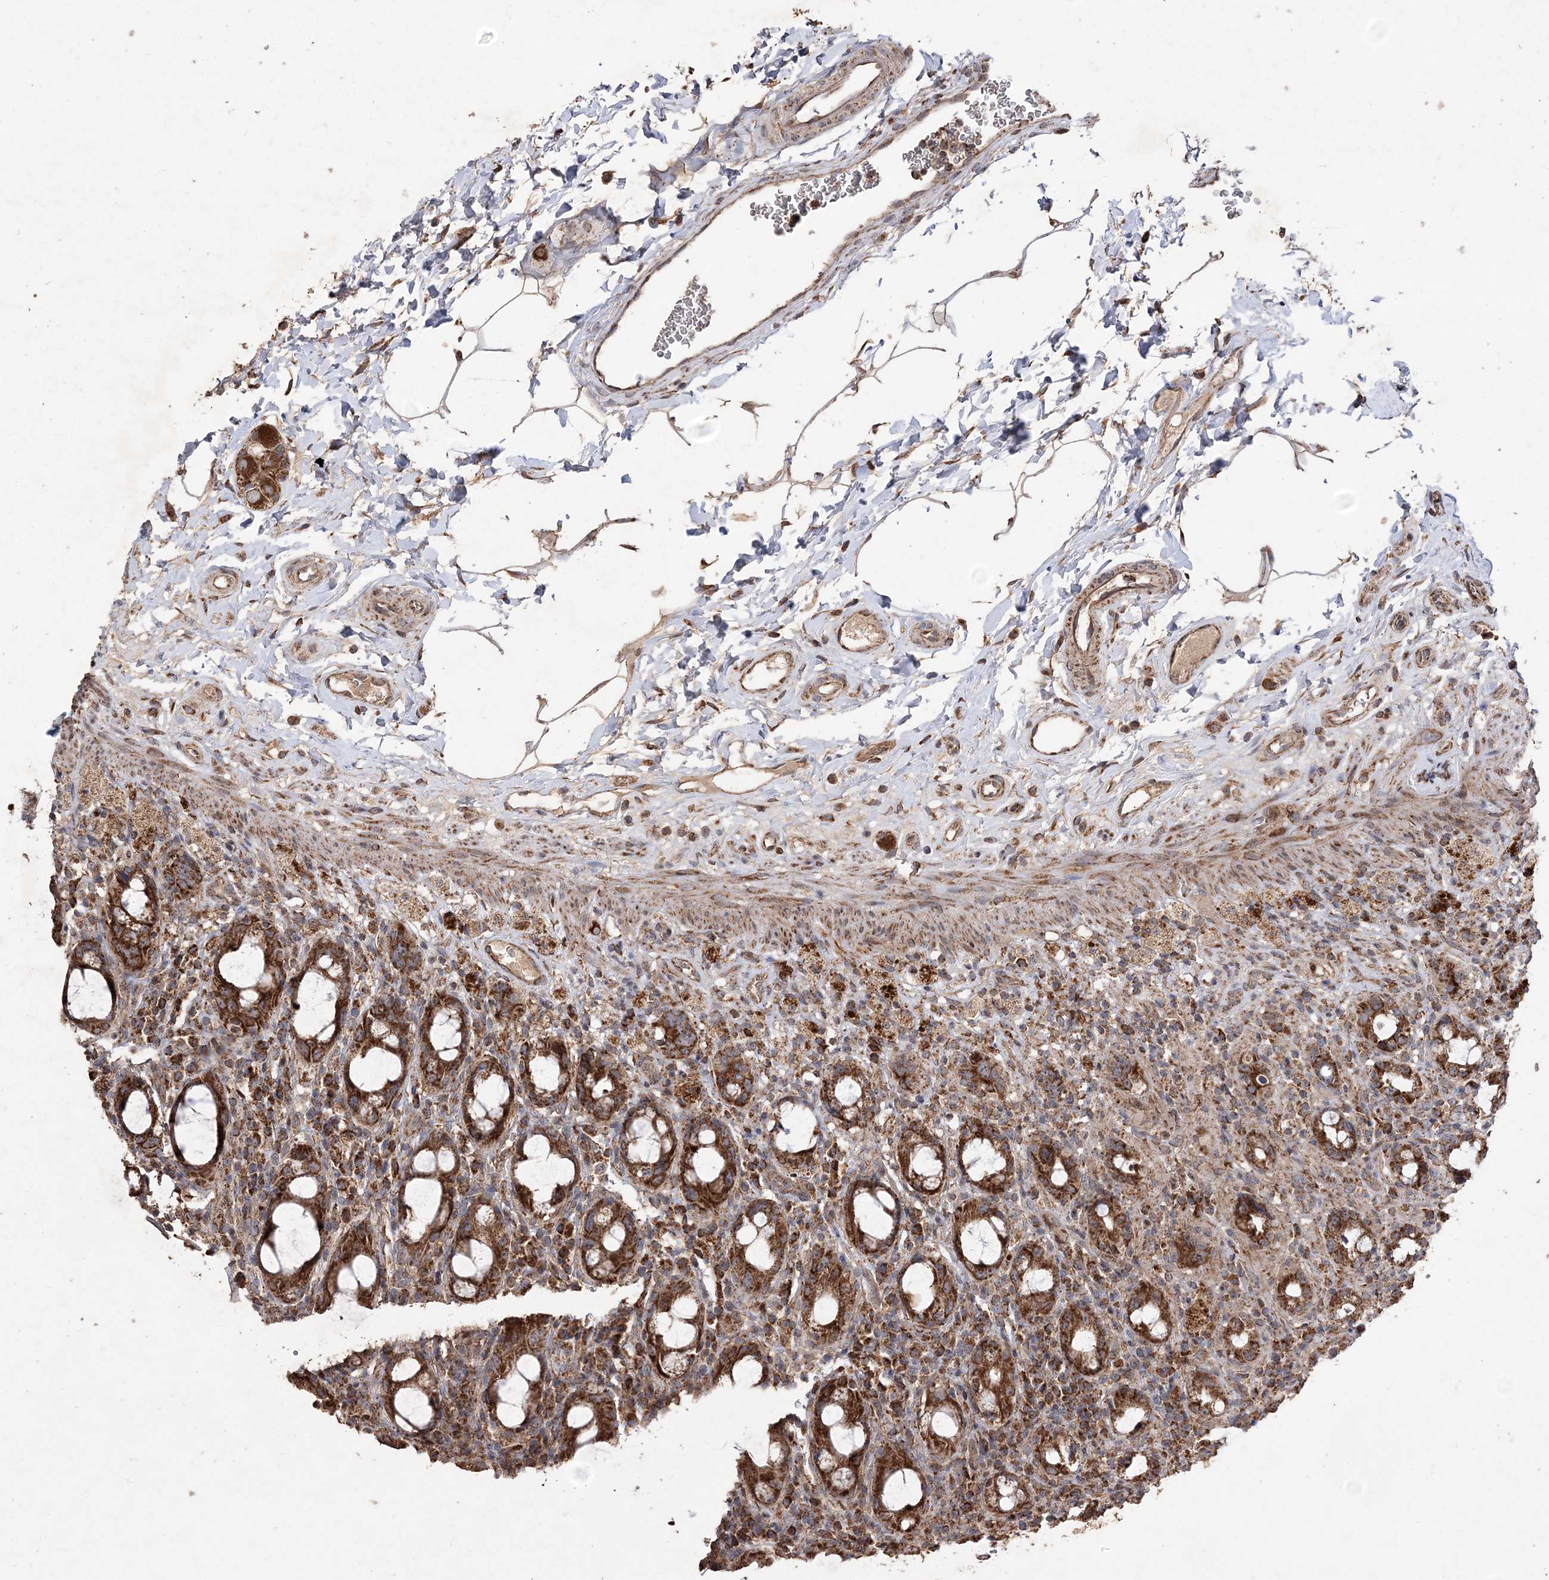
{"staining": {"intensity": "strong", "quantity": ">75%", "location": "cytoplasmic/membranous"}, "tissue": "rectum", "cell_type": "Glandular cells", "image_type": "normal", "snomed": [{"axis": "morphology", "description": "Normal tissue, NOS"}, {"axis": "topography", "description": "Rectum"}], "caption": "Normal rectum exhibits strong cytoplasmic/membranous expression in approximately >75% of glandular cells (DAB (3,3'-diaminobenzidine) = brown stain, brightfield microscopy at high magnification)..", "gene": "POC5", "patient": {"sex": "male", "age": 44}}